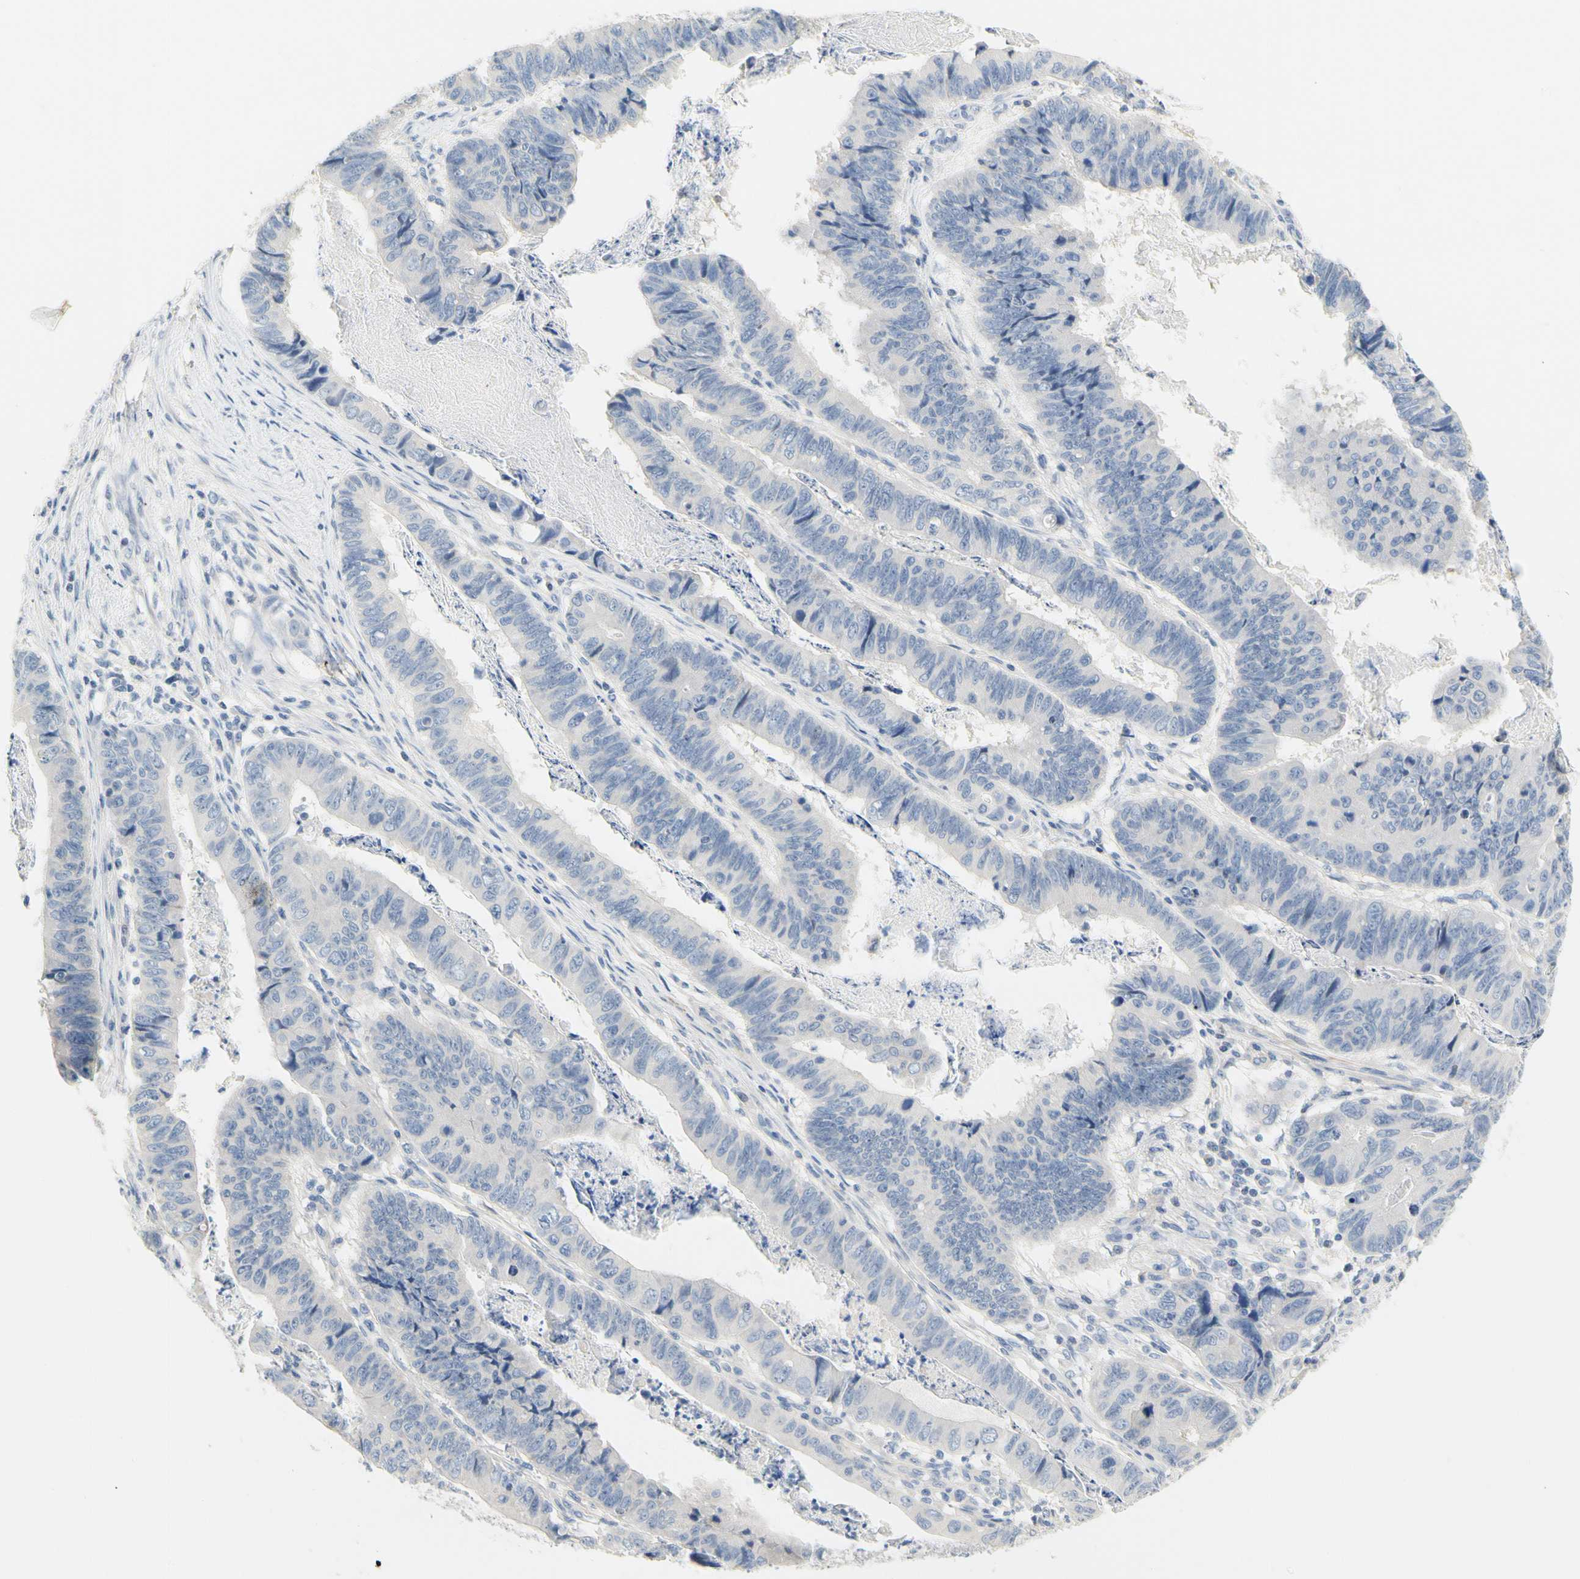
{"staining": {"intensity": "negative", "quantity": "none", "location": "none"}, "tissue": "stomach cancer", "cell_type": "Tumor cells", "image_type": "cancer", "snomed": [{"axis": "morphology", "description": "Adenocarcinoma, NOS"}, {"axis": "topography", "description": "Stomach, lower"}], "caption": "There is no significant expression in tumor cells of stomach cancer (adenocarcinoma).", "gene": "CCM2L", "patient": {"sex": "male", "age": 77}}